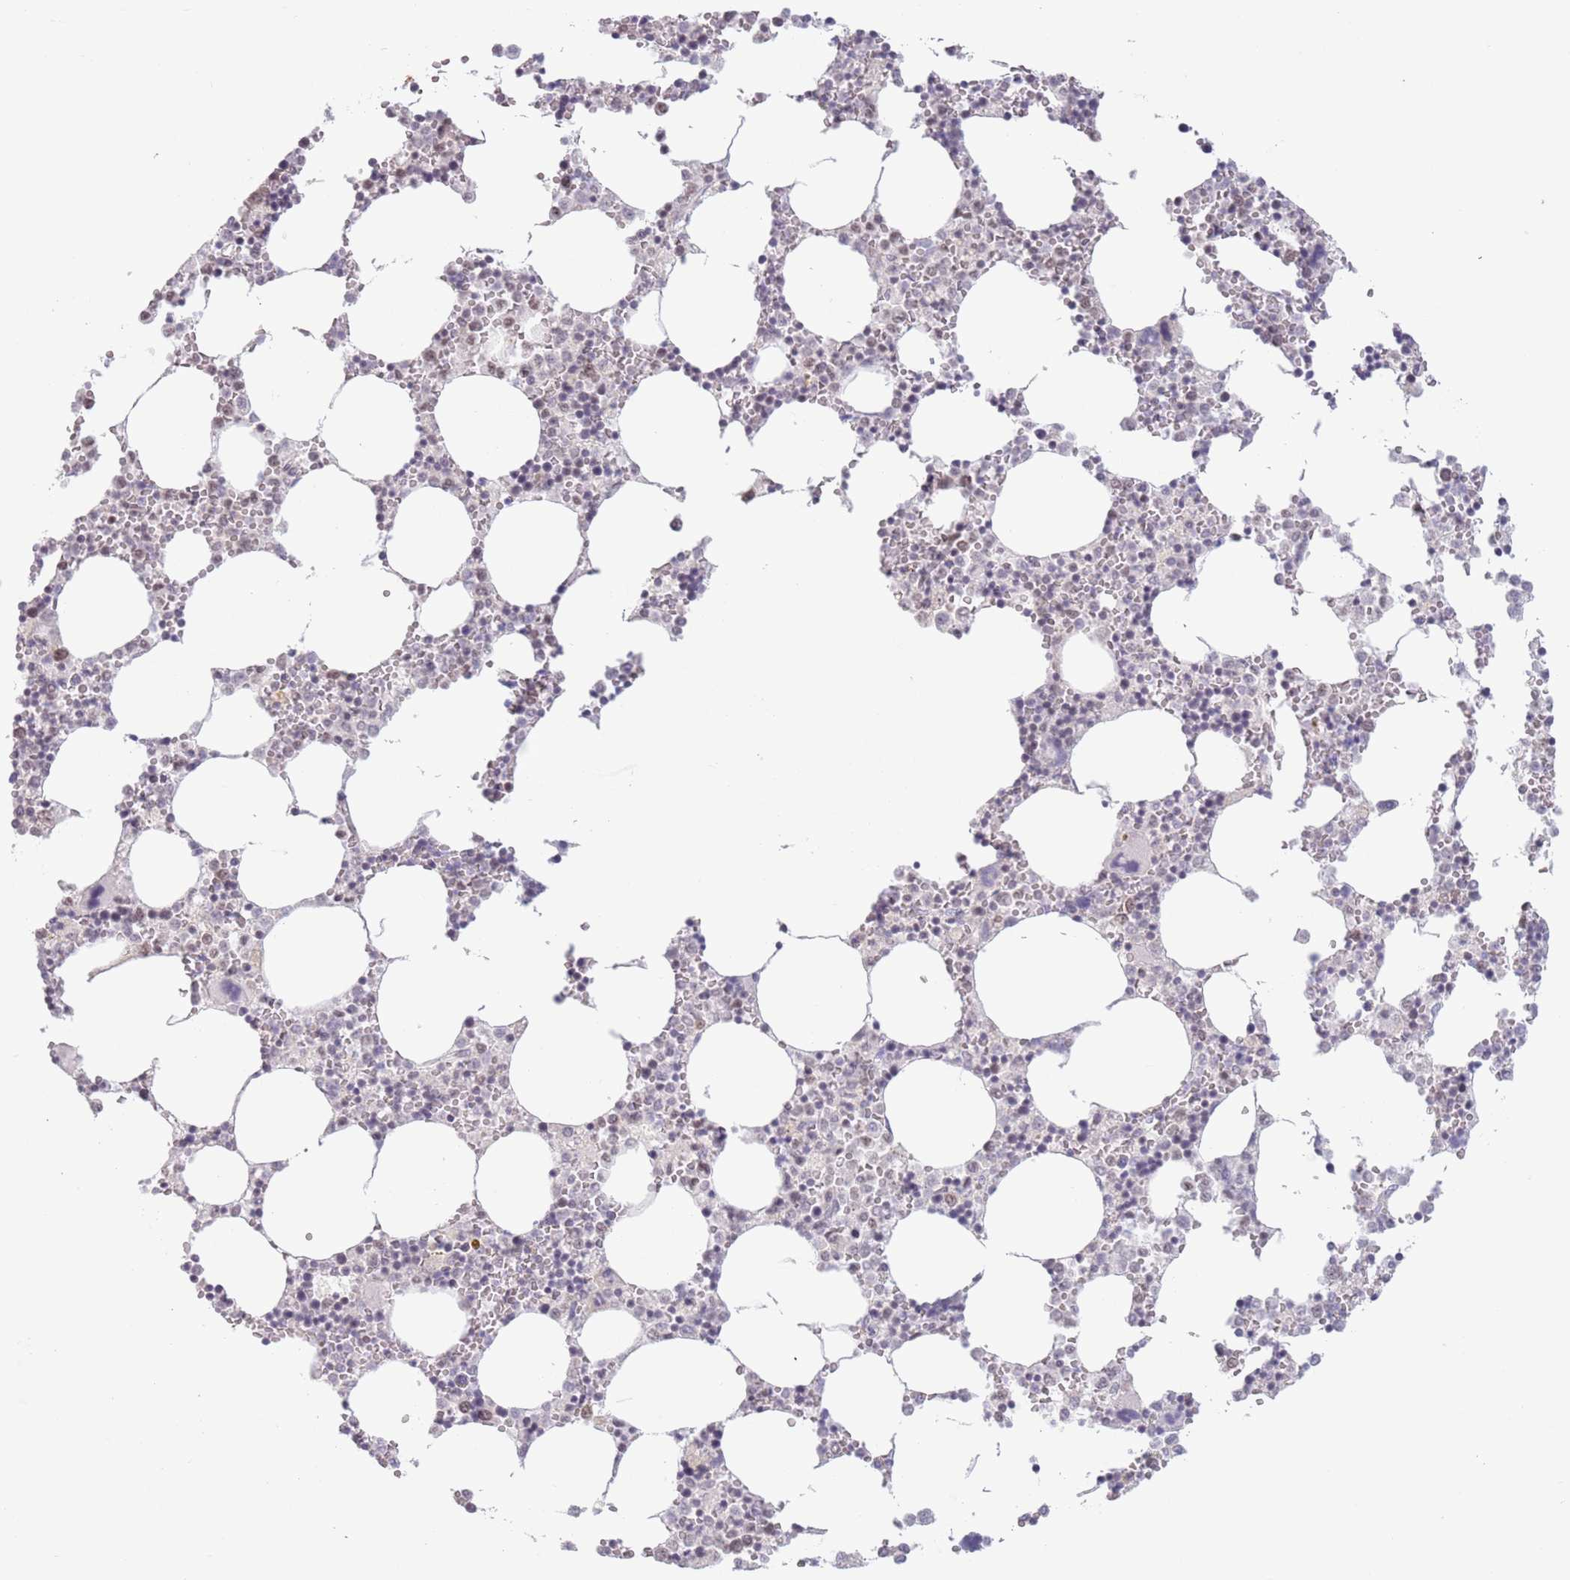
{"staining": {"intensity": "moderate", "quantity": "<25%", "location": "nuclear"}, "tissue": "bone marrow", "cell_type": "Hematopoietic cells", "image_type": "normal", "snomed": [{"axis": "morphology", "description": "Normal tissue, NOS"}, {"axis": "topography", "description": "Bone marrow"}], "caption": "Protein analysis of benign bone marrow exhibits moderate nuclear staining in approximately <25% of hematopoietic cells.", "gene": "MRPL34", "patient": {"sex": "female", "age": 64}}